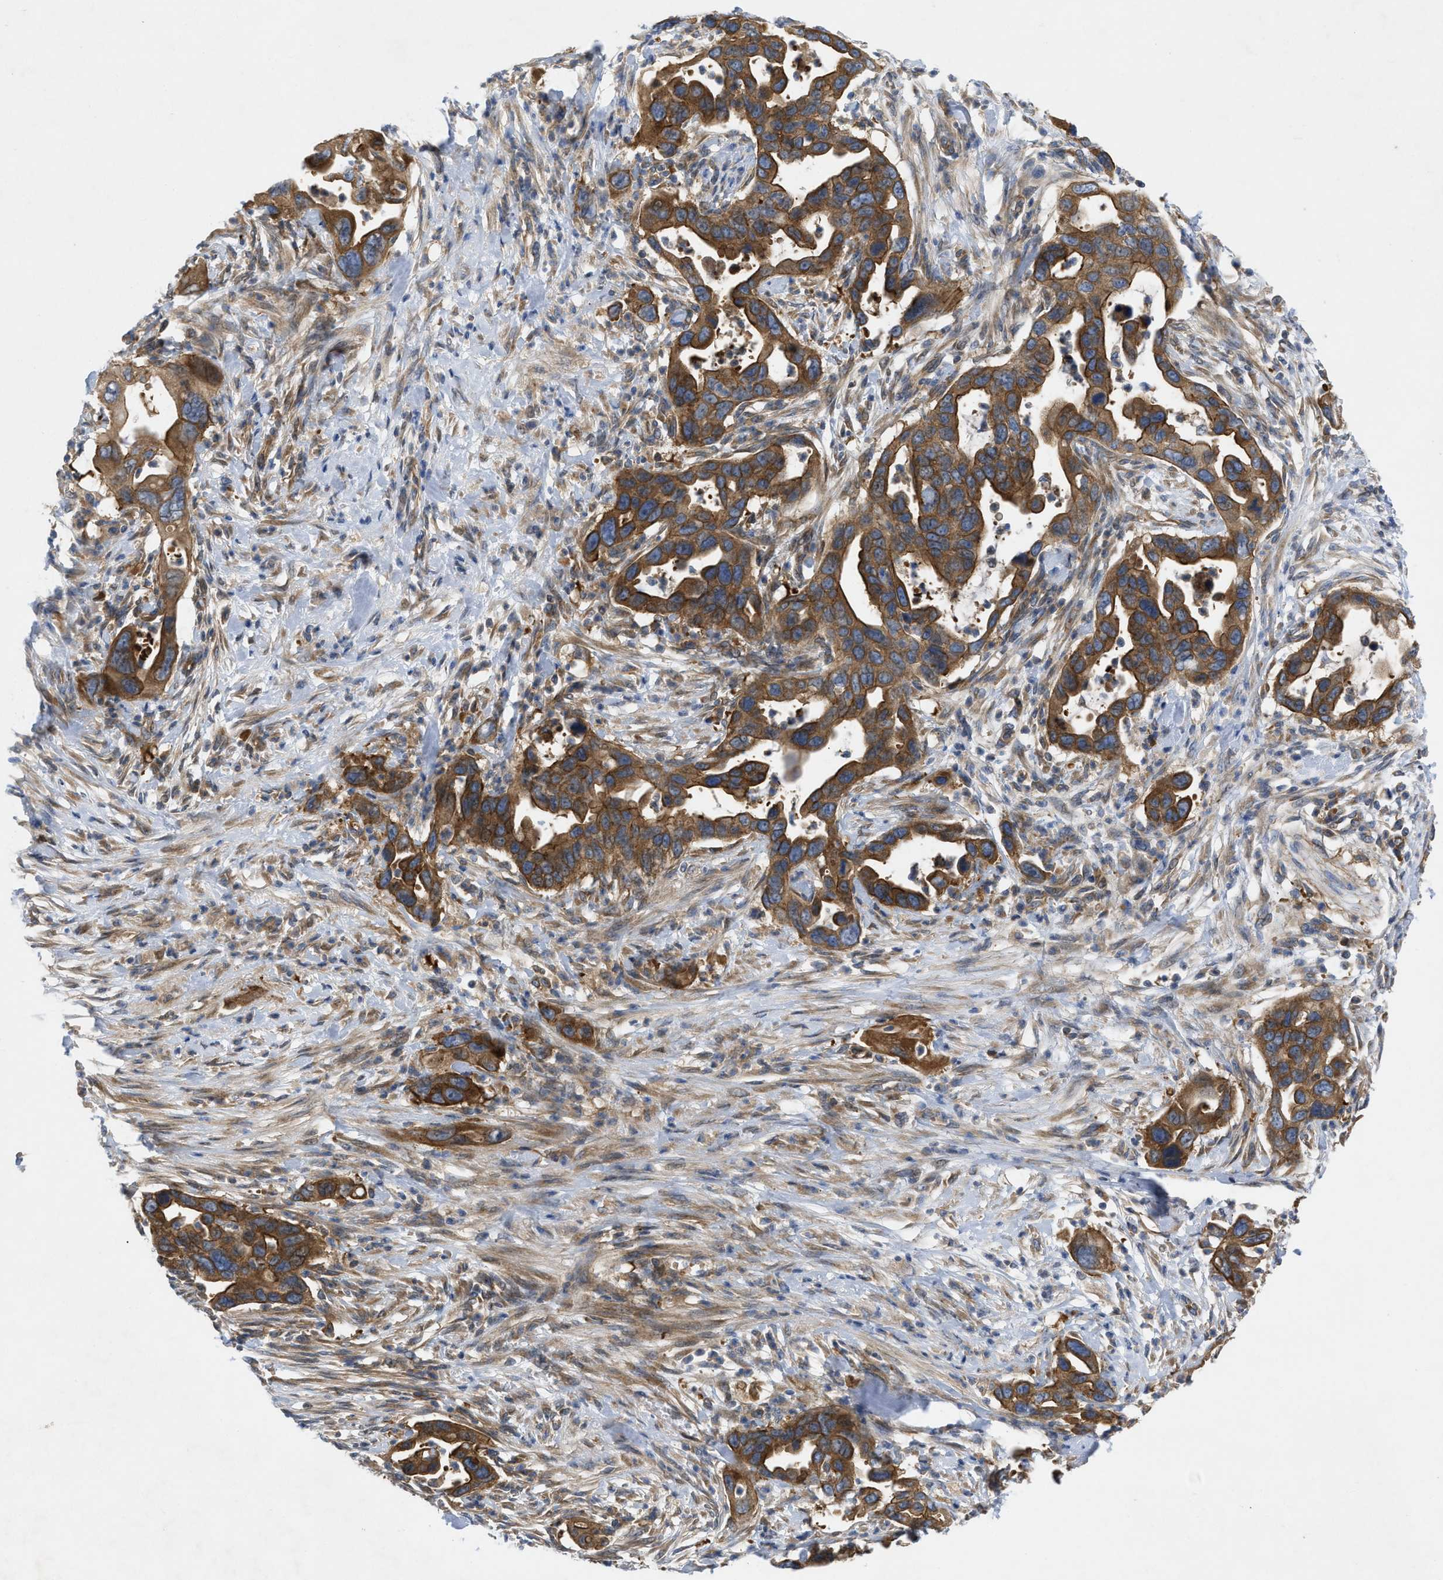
{"staining": {"intensity": "strong", "quantity": ">75%", "location": "cytoplasmic/membranous"}, "tissue": "pancreatic cancer", "cell_type": "Tumor cells", "image_type": "cancer", "snomed": [{"axis": "morphology", "description": "Adenocarcinoma, NOS"}, {"axis": "topography", "description": "Pancreas"}], "caption": "Immunohistochemical staining of pancreatic adenocarcinoma exhibits strong cytoplasmic/membranous protein expression in about >75% of tumor cells.", "gene": "TMEM131", "patient": {"sex": "female", "age": 70}}